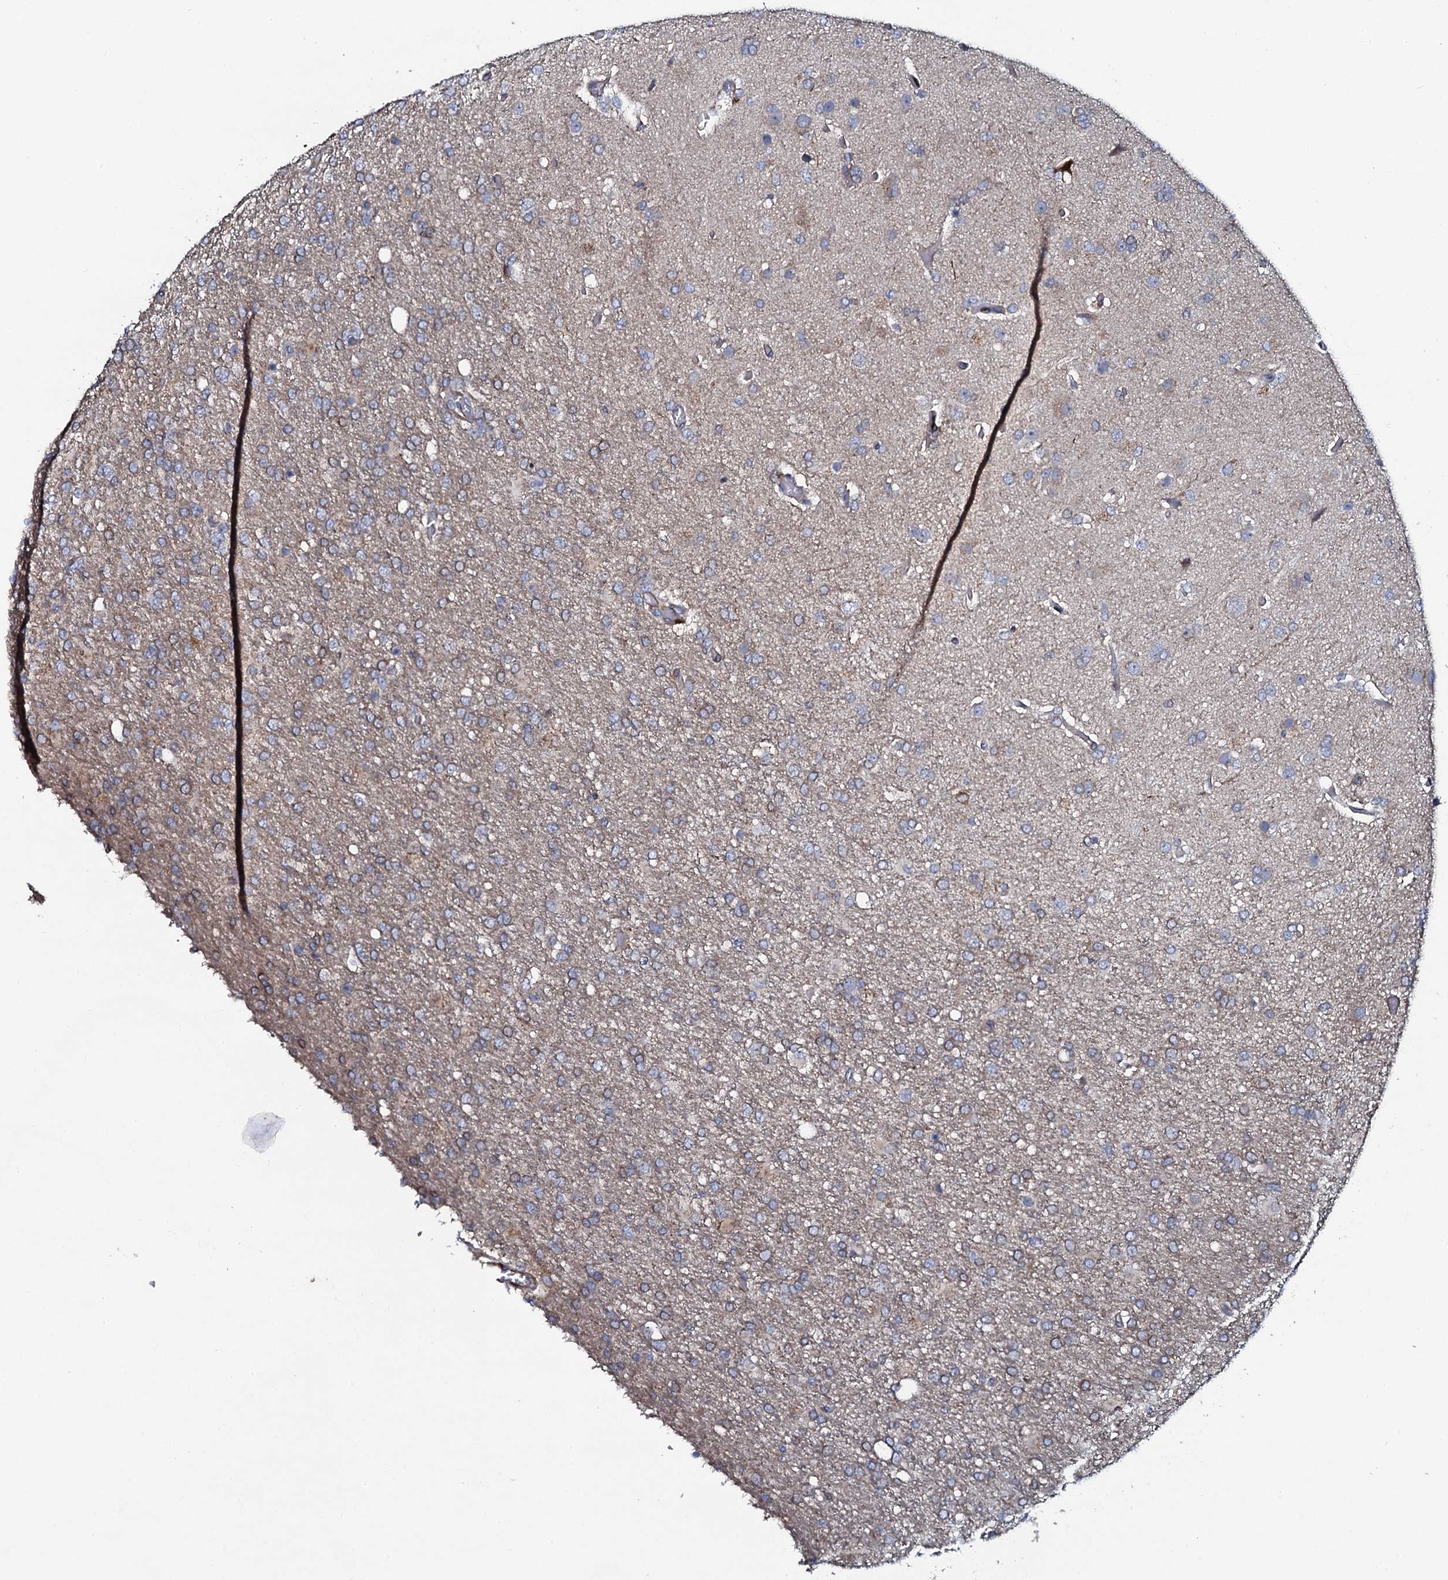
{"staining": {"intensity": "weak", "quantity": ">75%", "location": "cytoplasmic/membranous"}, "tissue": "glioma", "cell_type": "Tumor cells", "image_type": "cancer", "snomed": [{"axis": "morphology", "description": "Glioma, malignant, High grade"}, {"axis": "topography", "description": "Brain"}], "caption": "Weak cytoplasmic/membranous protein positivity is present in approximately >75% of tumor cells in glioma. (Stains: DAB (3,3'-diaminobenzidine) in brown, nuclei in blue, Microscopy: brightfield microscopy at high magnification).", "gene": "KCTD4", "patient": {"sex": "female", "age": 74}}